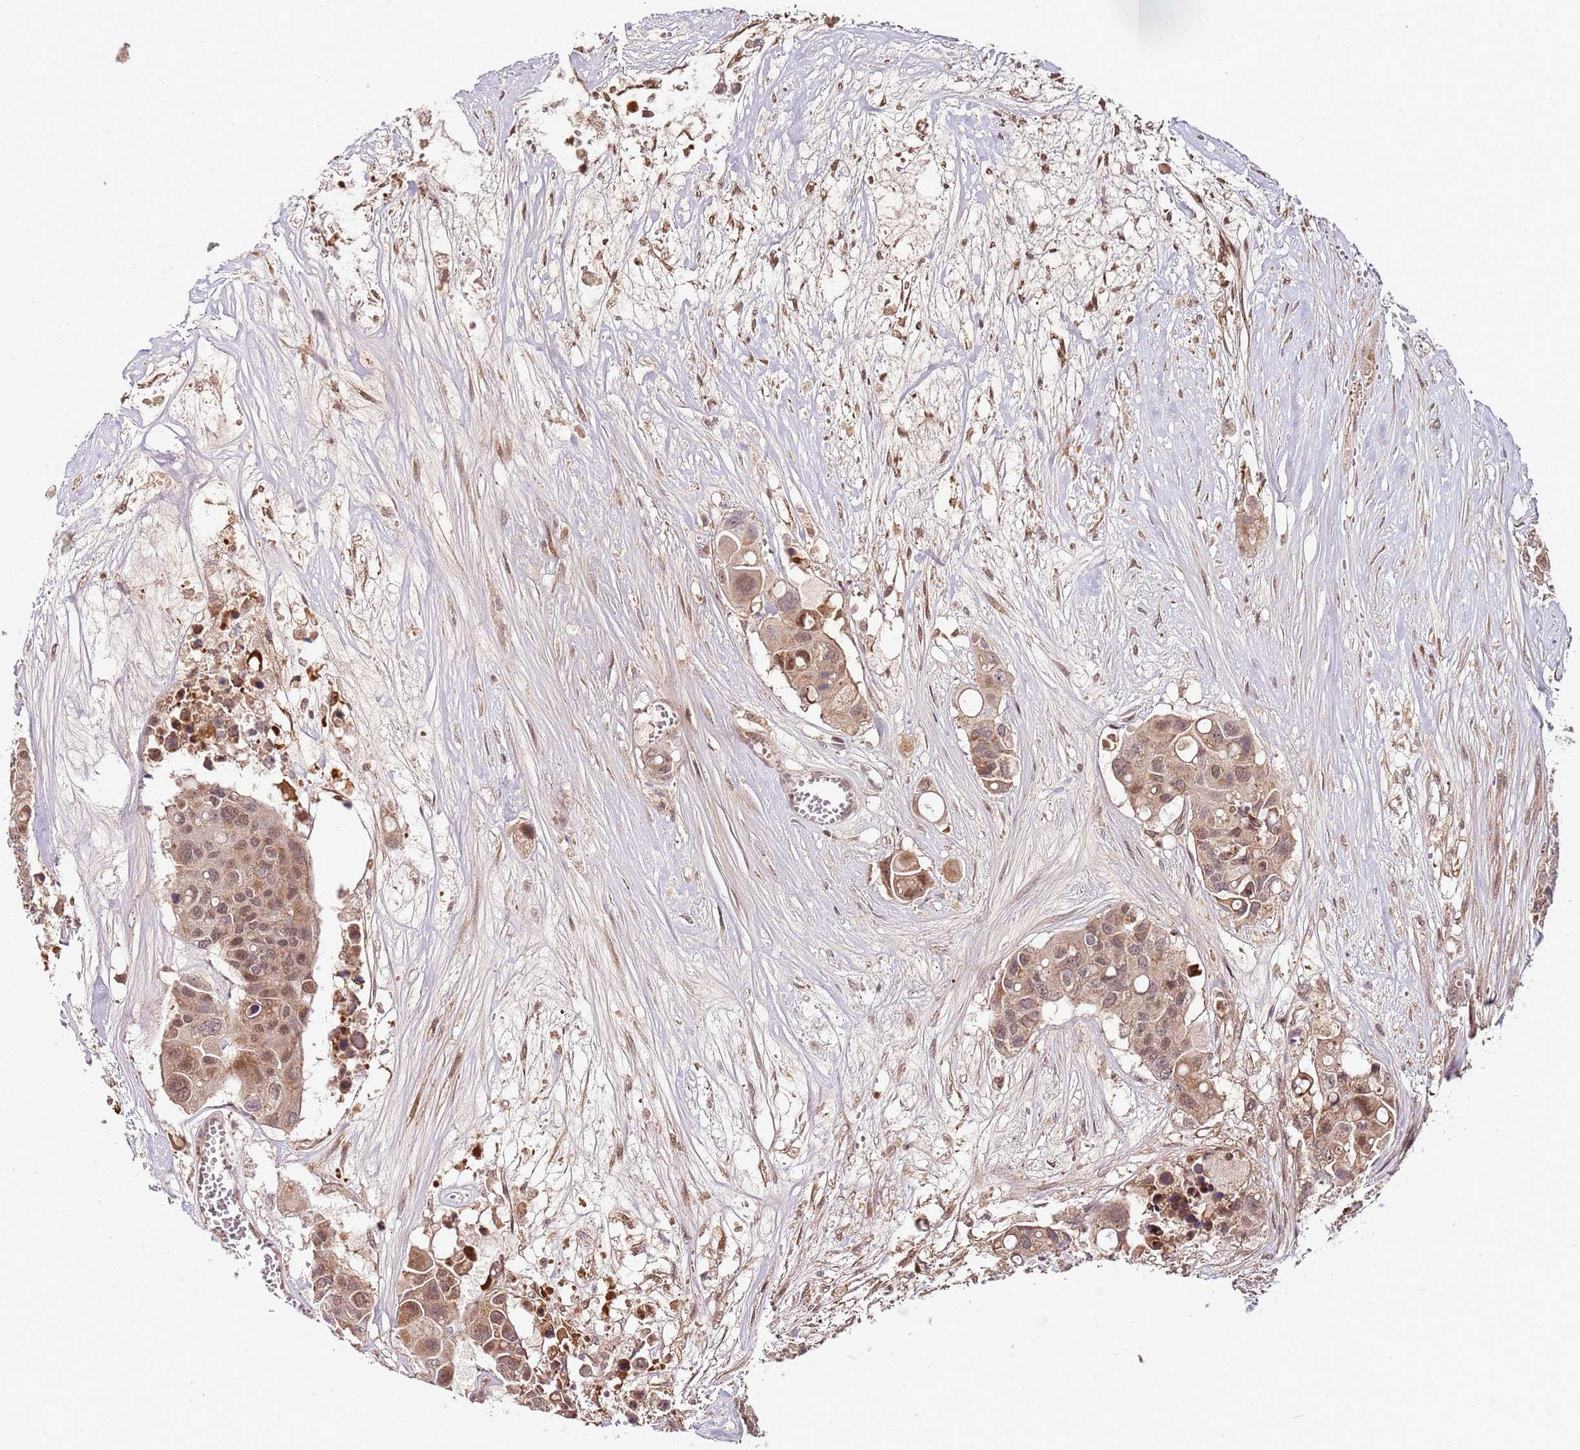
{"staining": {"intensity": "moderate", "quantity": ">75%", "location": "cytoplasmic/membranous,nuclear"}, "tissue": "colorectal cancer", "cell_type": "Tumor cells", "image_type": "cancer", "snomed": [{"axis": "morphology", "description": "Adenocarcinoma, NOS"}, {"axis": "topography", "description": "Colon"}], "caption": "A brown stain labels moderate cytoplasmic/membranous and nuclear staining of a protein in human colorectal cancer (adenocarcinoma) tumor cells.", "gene": "EDC3", "patient": {"sex": "male", "age": 77}}